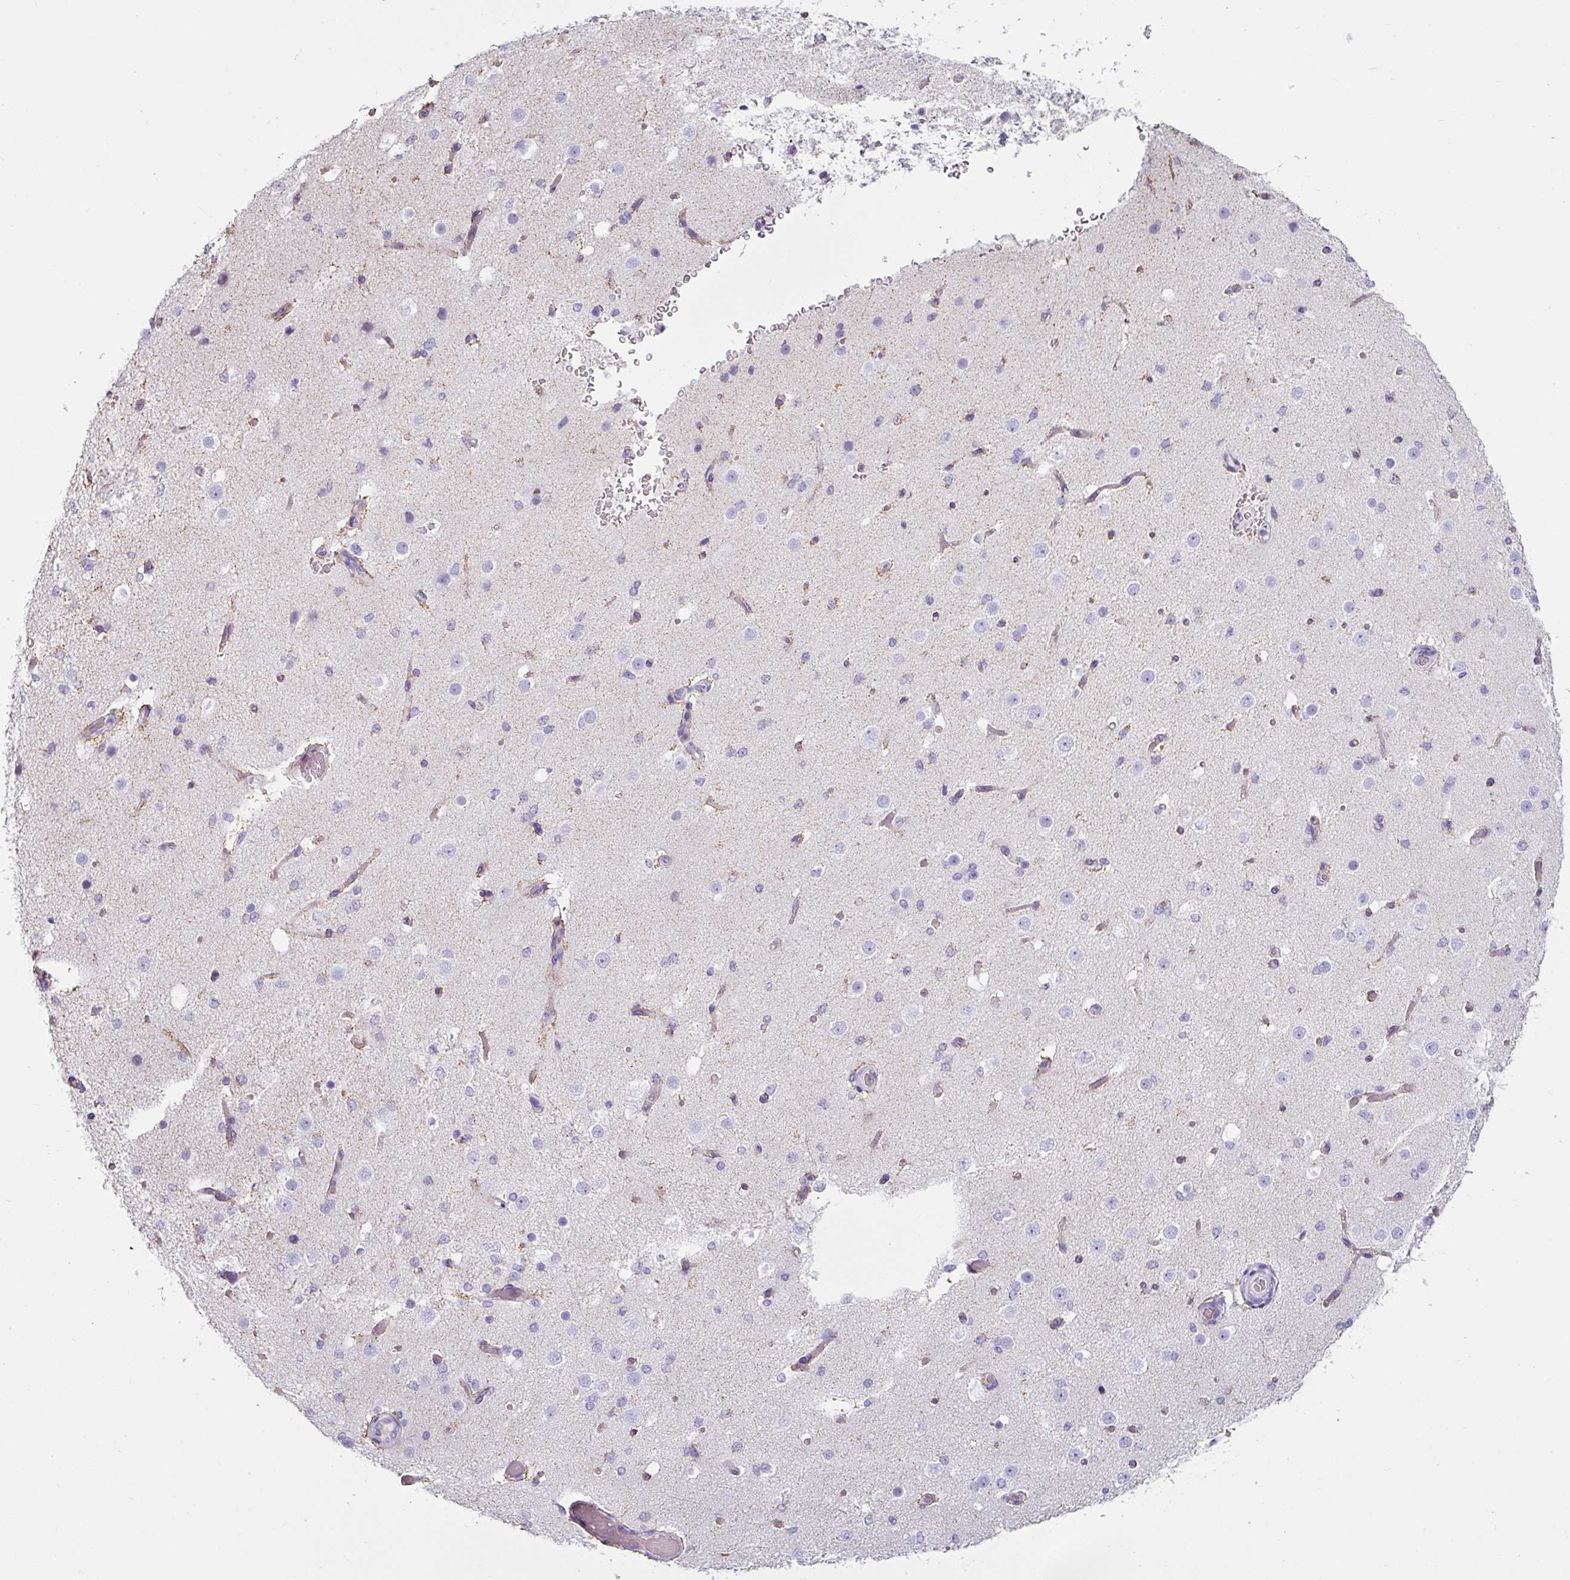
{"staining": {"intensity": "weak", "quantity": "<25%", "location": "cytoplasmic/membranous"}, "tissue": "cerebral cortex", "cell_type": "Endothelial cells", "image_type": "normal", "snomed": [{"axis": "morphology", "description": "Normal tissue, NOS"}, {"axis": "morphology", "description": "Inflammation, NOS"}, {"axis": "topography", "description": "Cerebral cortex"}], "caption": "High power microscopy histopathology image of an IHC image of normal cerebral cortex, revealing no significant staining in endothelial cells. Nuclei are stained in blue.", "gene": "CLCA1", "patient": {"sex": "male", "age": 6}}